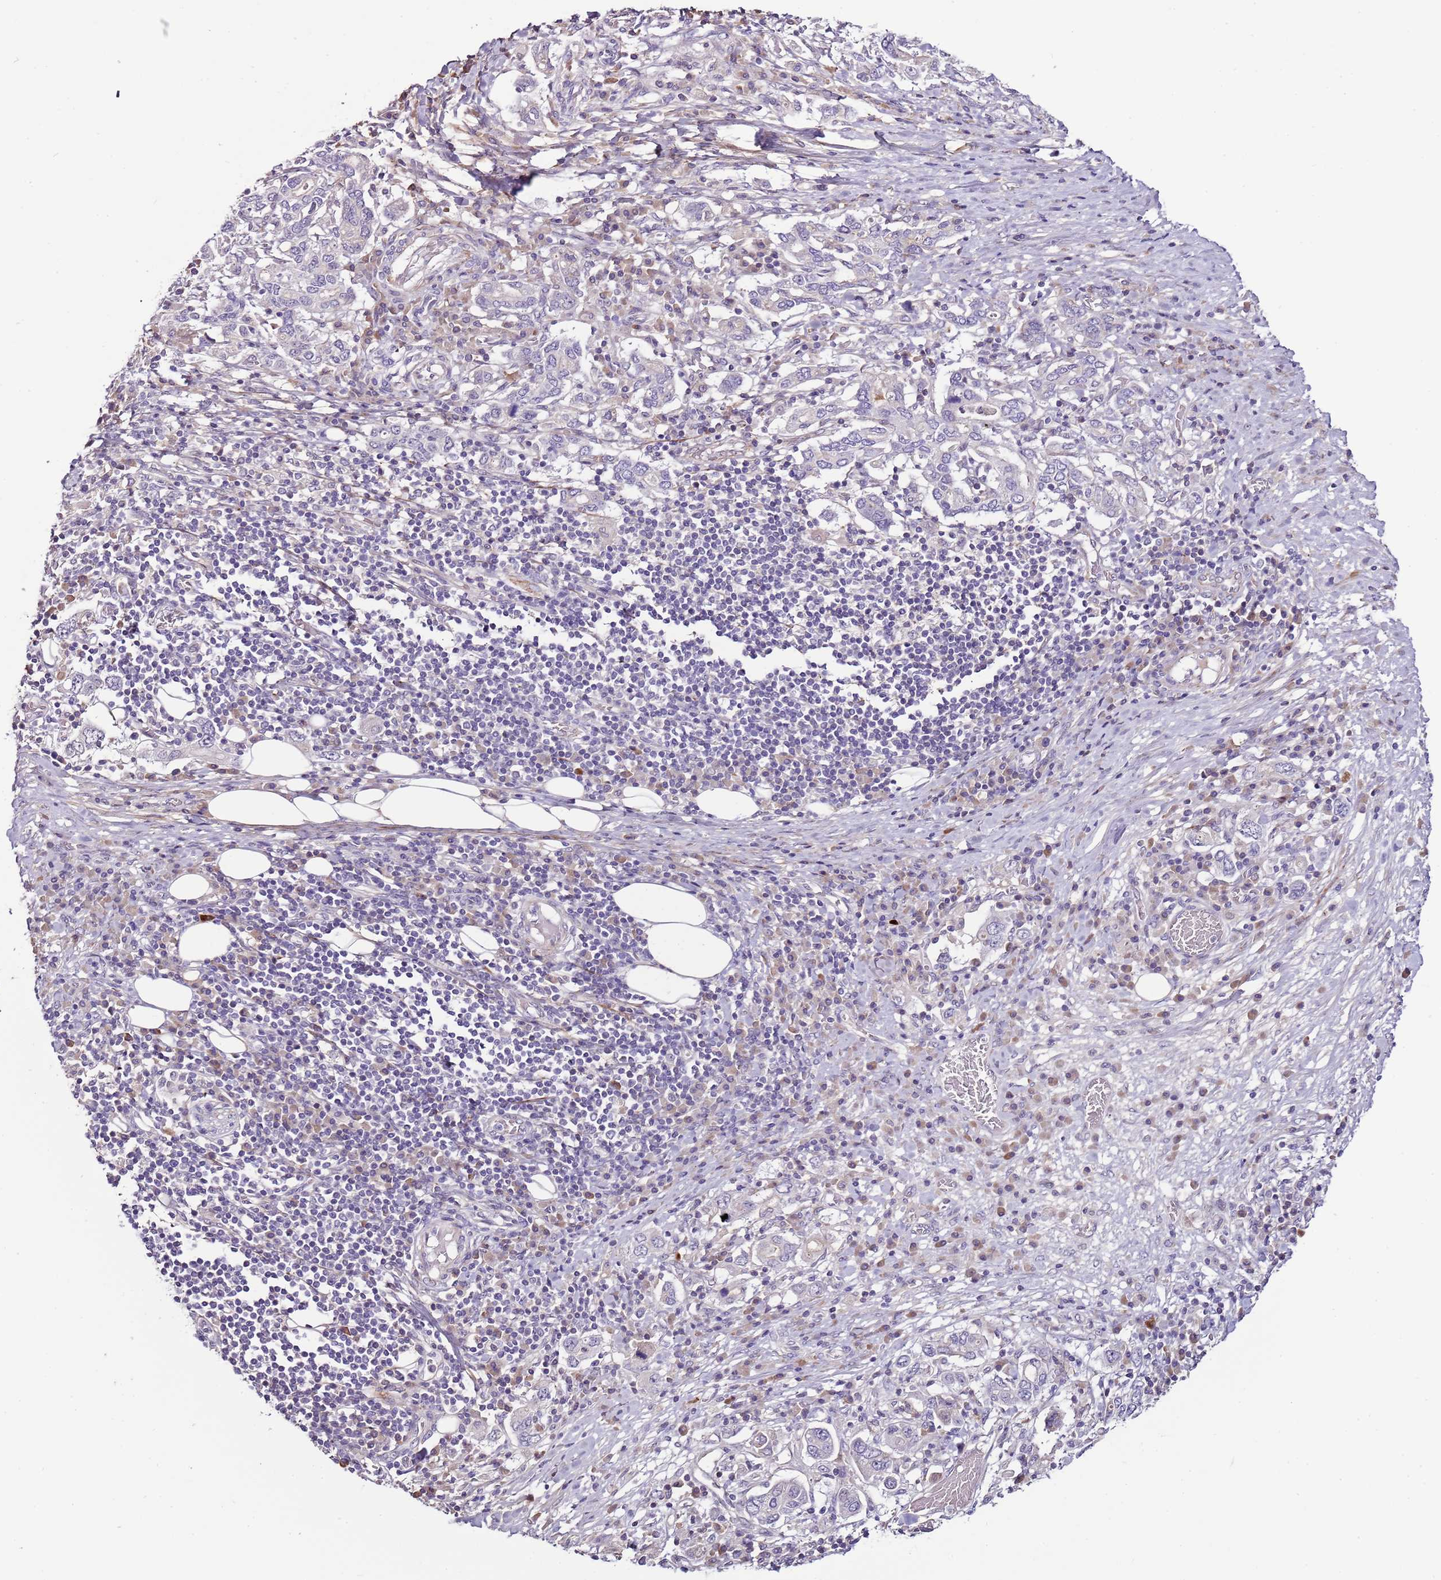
{"staining": {"intensity": "negative", "quantity": "none", "location": "none"}, "tissue": "stomach cancer", "cell_type": "Tumor cells", "image_type": "cancer", "snomed": [{"axis": "morphology", "description": "Adenocarcinoma, NOS"}, {"axis": "topography", "description": "Stomach, upper"}, {"axis": "topography", "description": "Stomach"}], "caption": "Stomach cancer was stained to show a protein in brown. There is no significant expression in tumor cells.", "gene": "NKX2-3", "patient": {"sex": "male", "age": 62}}